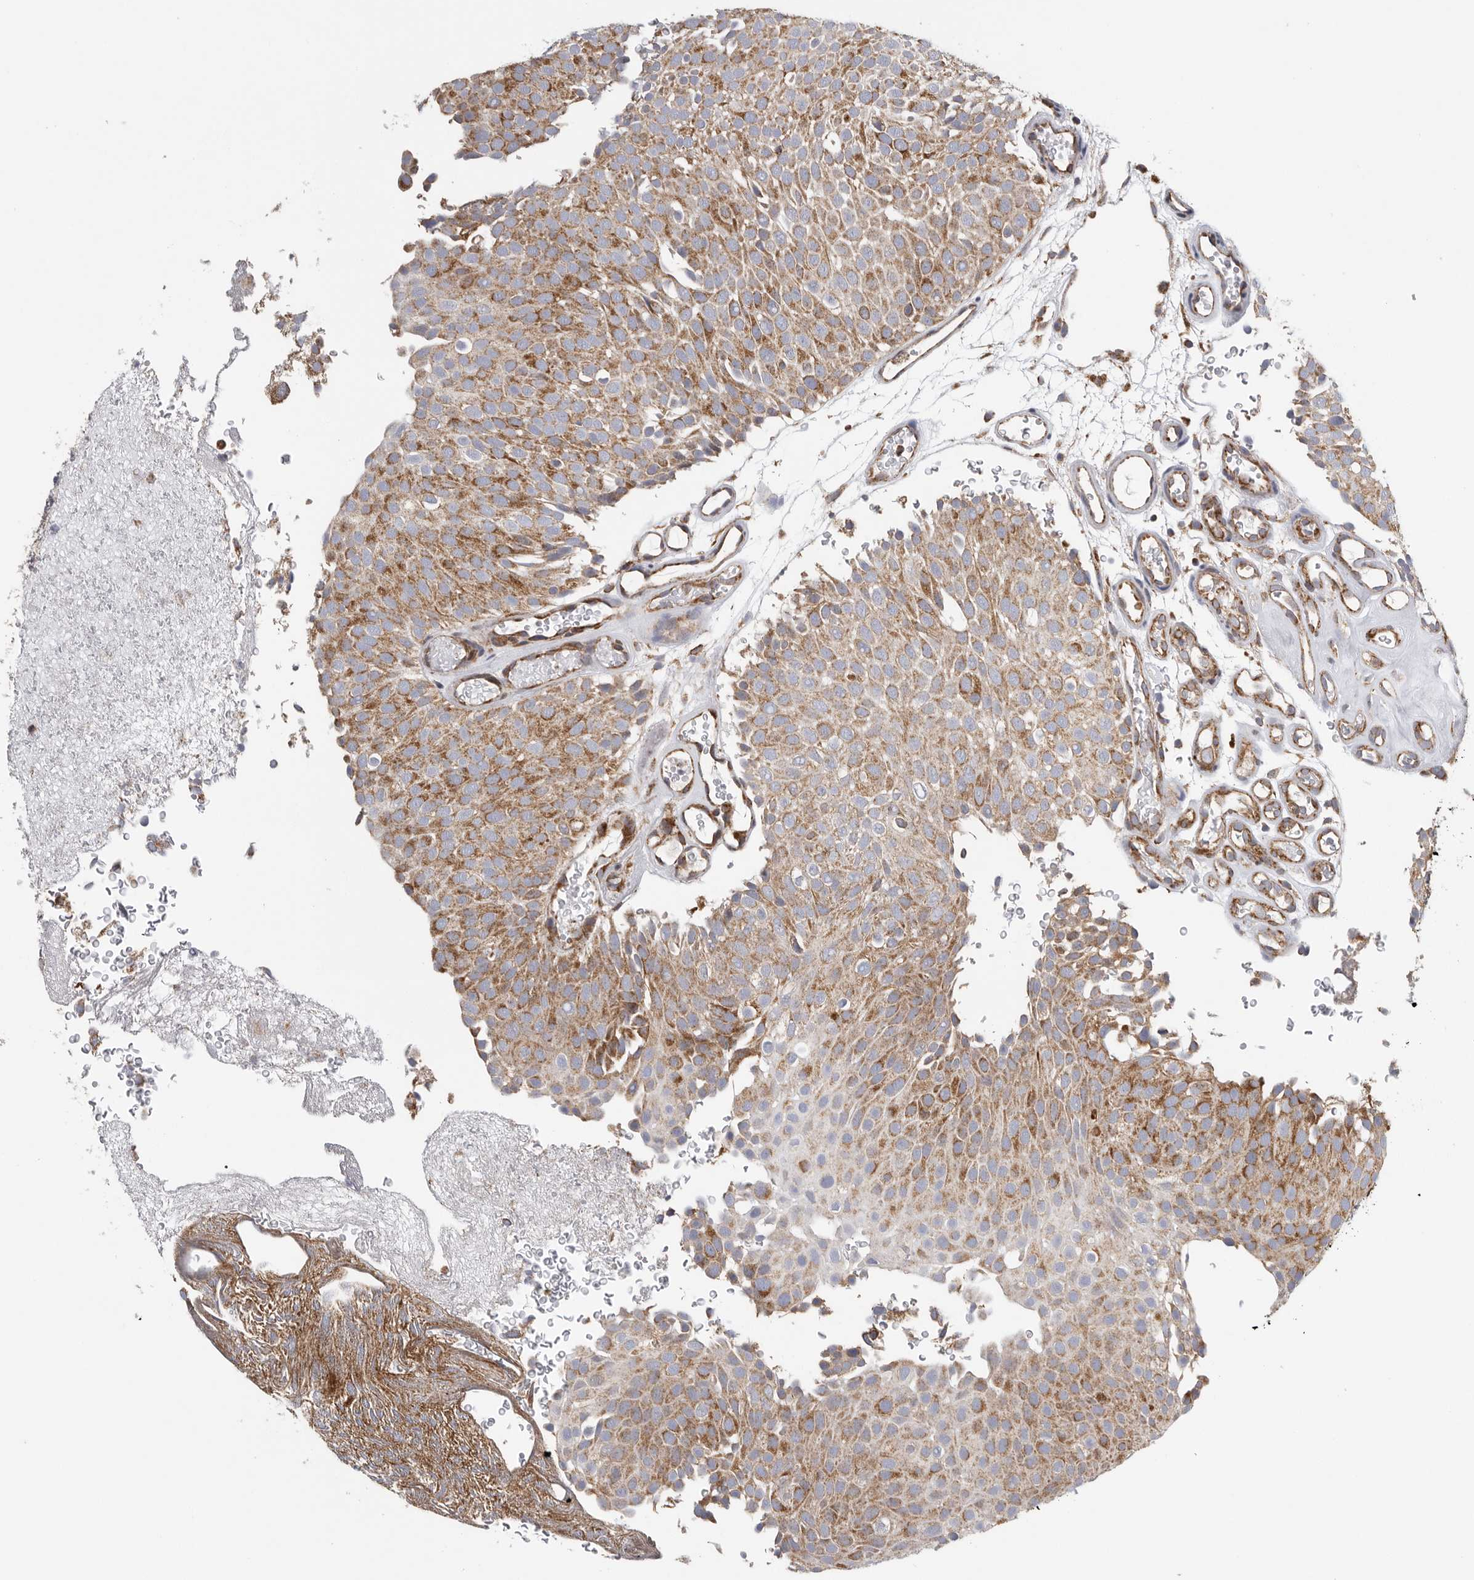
{"staining": {"intensity": "strong", "quantity": ">75%", "location": "cytoplasmic/membranous"}, "tissue": "urothelial cancer", "cell_type": "Tumor cells", "image_type": "cancer", "snomed": [{"axis": "morphology", "description": "Urothelial carcinoma, Low grade"}, {"axis": "topography", "description": "Urinary bladder"}], "caption": "The image exhibits staining of urothelial cancer, revealing strong cytoplasmic/membranous protein positivity (brown color) within tumor cells.", "gene": "FKBP8", "patient": {"sex": "male", "age": 78}}